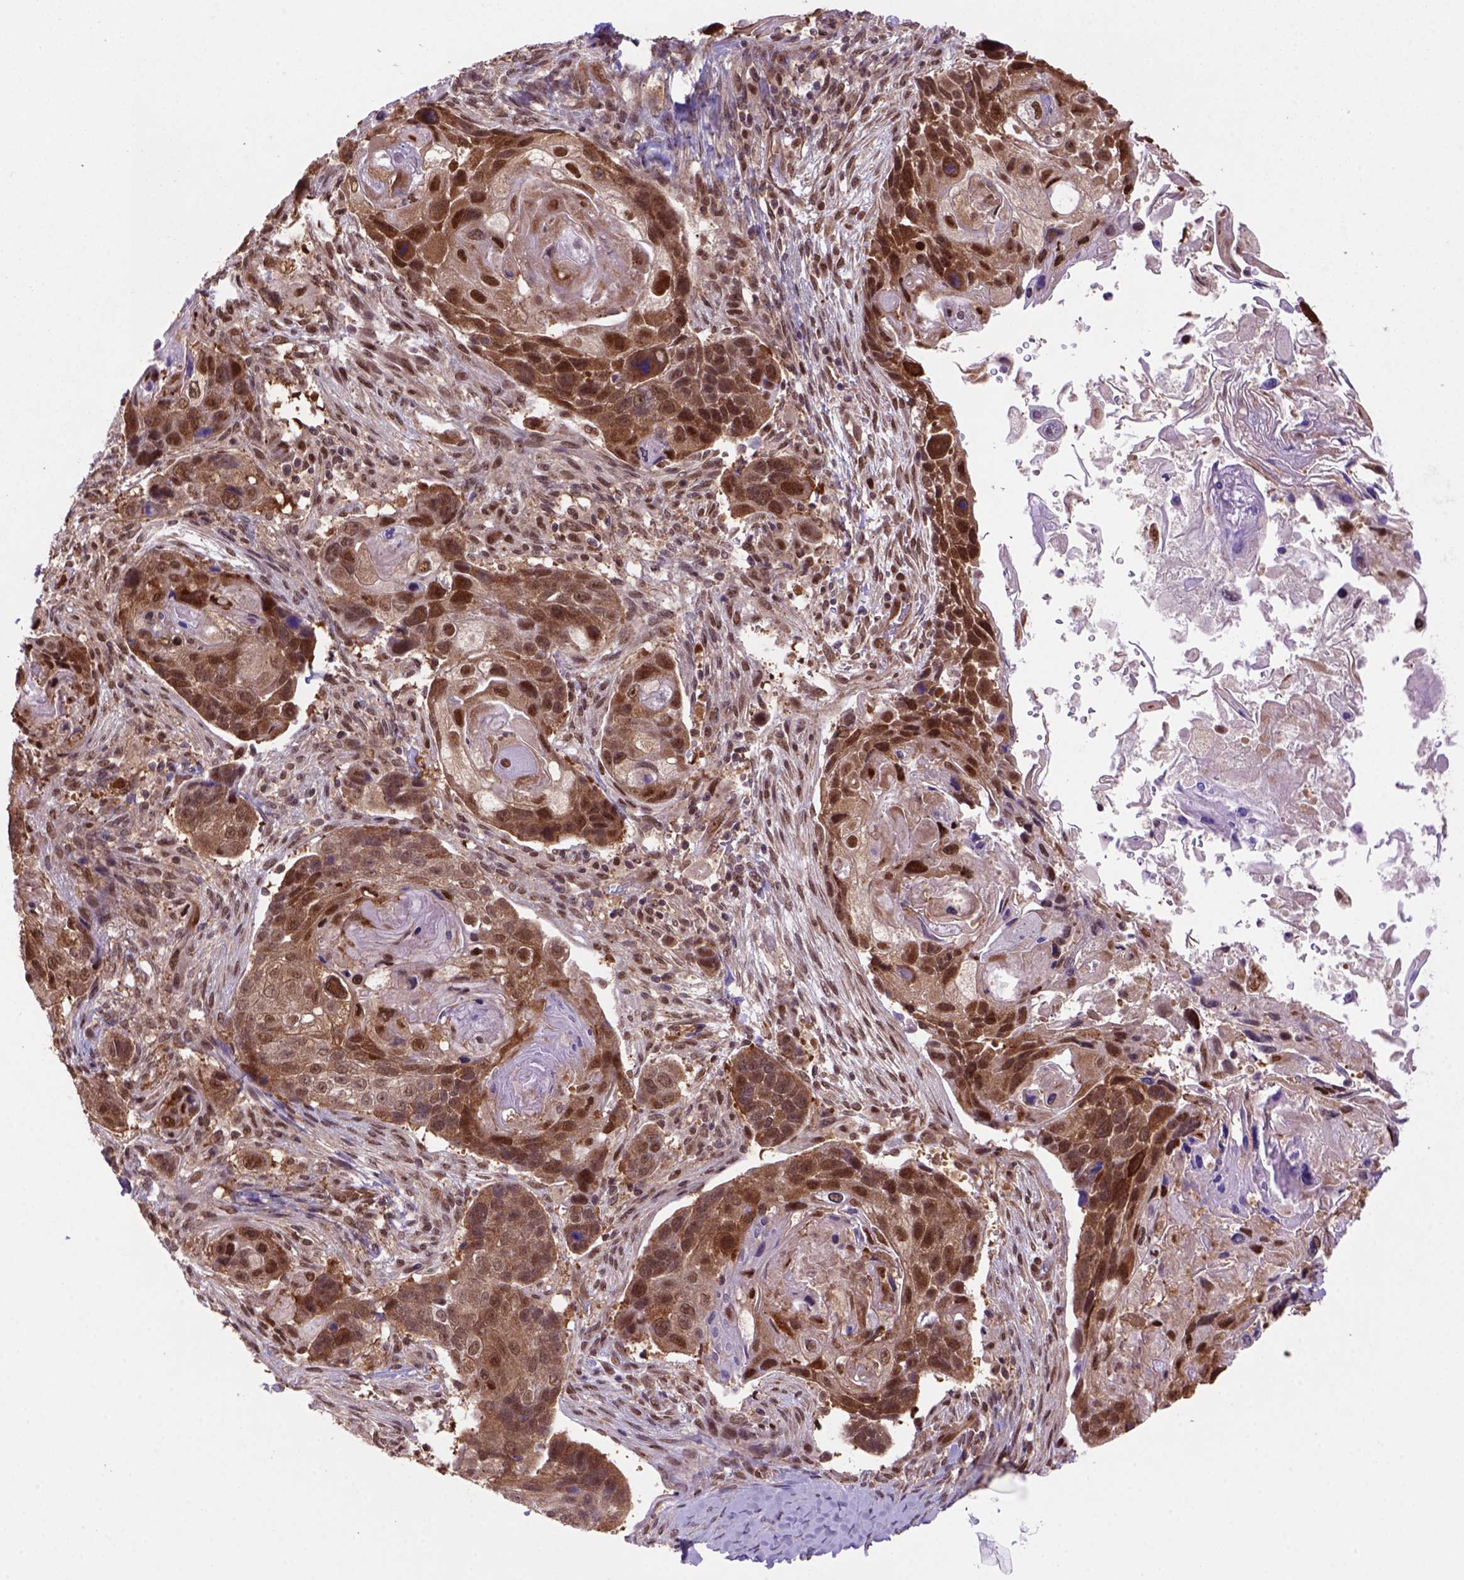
{"staining": {"intensity": "strong", "quantity": ">75%", "location": "cytoplasmic/membranous,nuclear"}, "tissue": "lung cancer", "cell_type": "Tumor cells", "image_type": "cancer", "snomed": [{"axis": "morphology", "description": "Squamous cell carcinoma, NOS"}, {"axis": "topography", "description": "Lung"}], "caption": "IHC staining of squamous cell carcinoma (lung), which exhibits high levels of strong cytoplasmic/membranous and nuclear staining in about >75% of tumor cells indicating strong cytoplasmic/membranous and nuclear protein expression. The staining was performed using DAB (brown) for protein detection and nuclei were counterstained in hematoxylin (blue).", "gene": "PSMC2", "patient": {"sex": "male", "age": 69}}